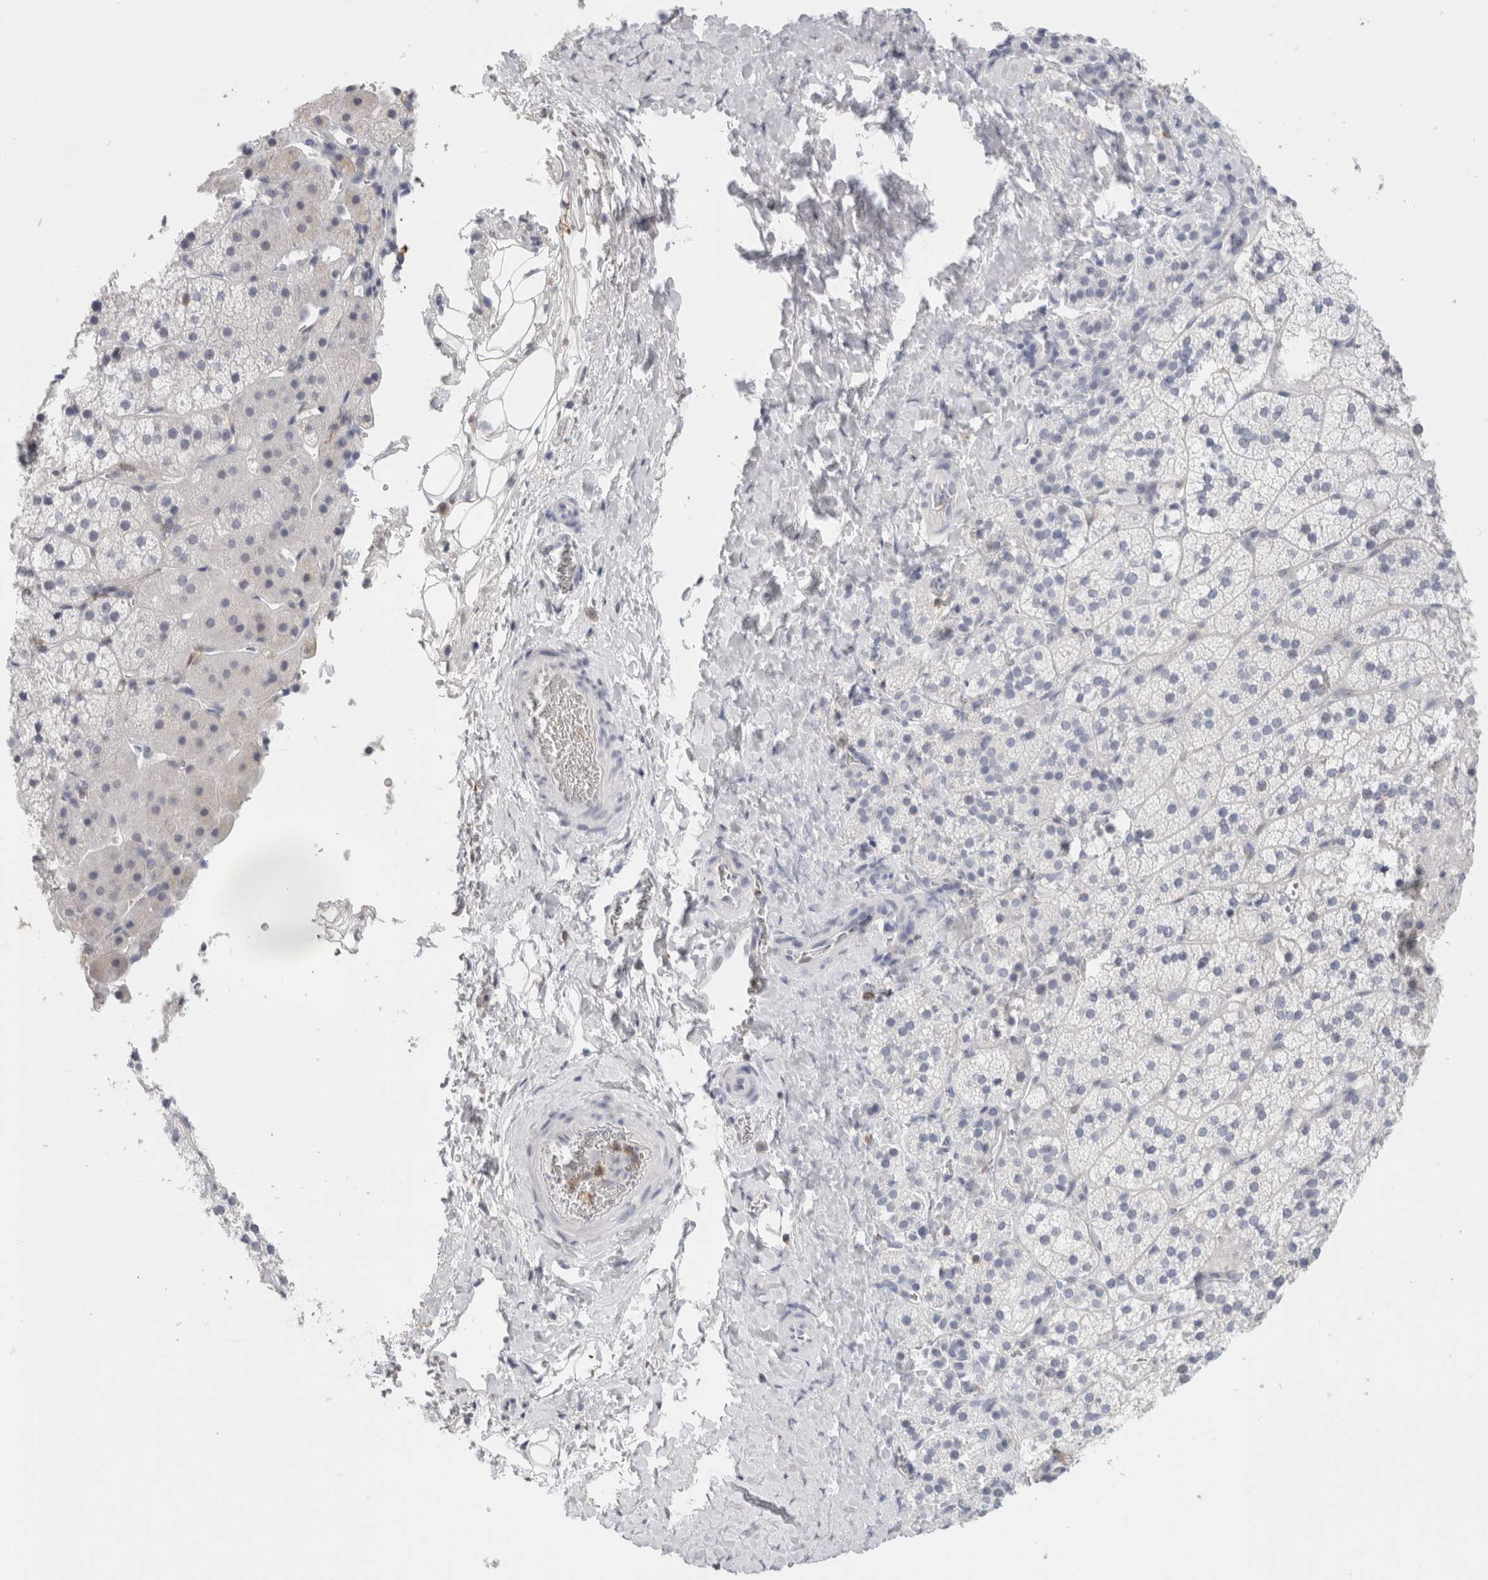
{"staining": {"intensity": "negative", "quantity": "none", "location": "none"}, "tissue": "adrenal gland", "cell_type": "Glandular cells", "image_type": "normal", "snomed": [{"axis": "morphology", "description": "Normal tissue, NOS"}, {"axis": "topography", "description": "Adrenal gland"}], "caption": "Immunohistochemistry (IHC) of benign adrenal gland demonstrates no positivity in glandular cells.", "gene": "P2RY2", "patient": {"sex": "female", "age": 44}}